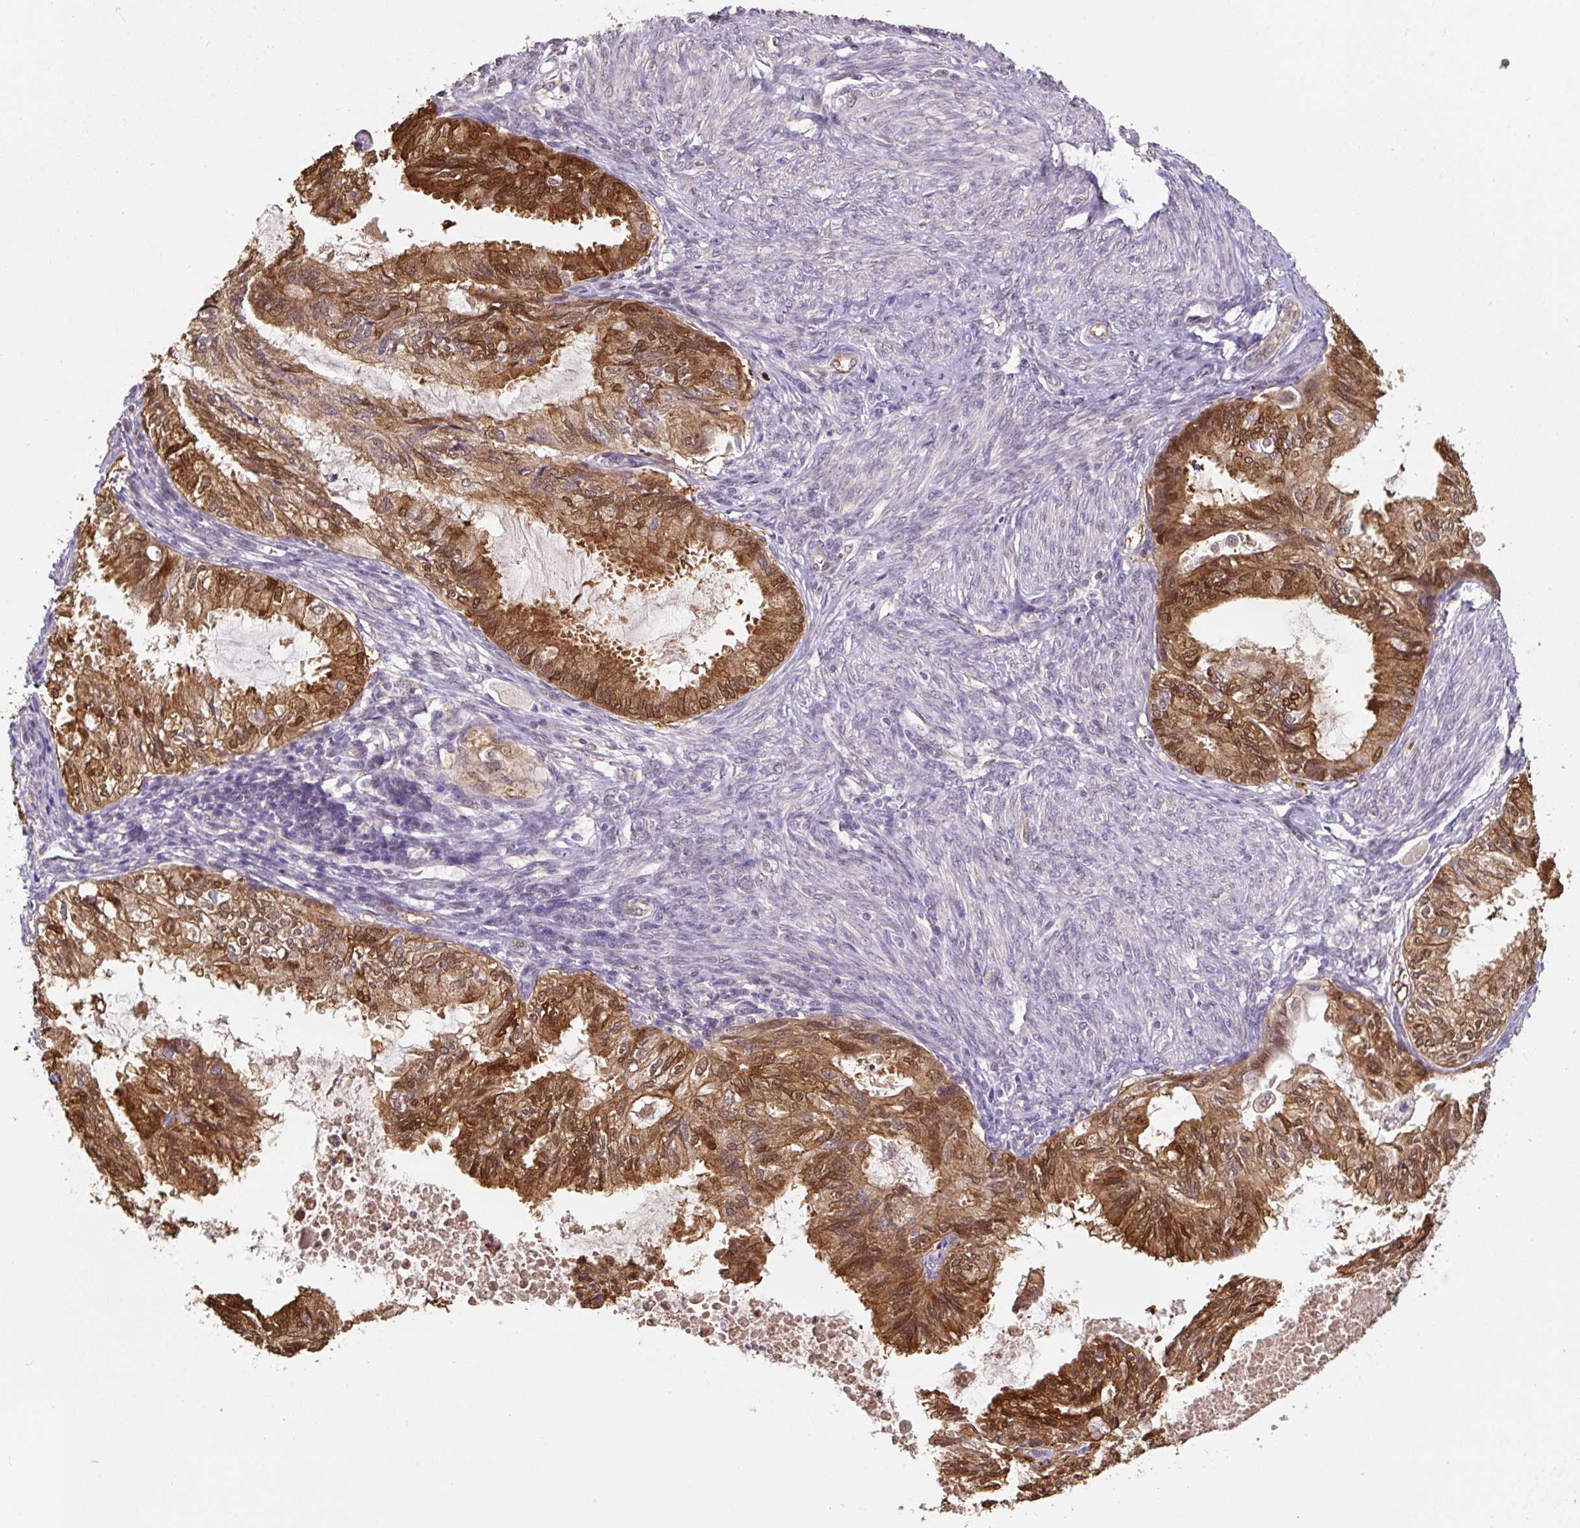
{"staining": {"intensity": "strong", "quantity": ">75%", "location": "cytoplasmic/membranous,nuclear"}, "tissue": "cervical cancer", "cell_type": "Tumor cells", "image_type": "cancer", "snomed": [{"axis": "morphology", "description": "Normal tissue, NOS"}, {"axis": "morphology", "description": "Adenocarcinoma, NOS"}, {"axis": "topography", "description": "Cervix"}, {"axis": "topography", "description": "Endometrium"}], "caption": "High-magnification brightfield microscopy of adenocarcinoma (cervical) stained with DAB (brown) and counterstained with hematoxylin (blue). tumor cells exhibit strong cytoplasmic/membranous and nuclear expression is identified in approximately>75% of cells.", "gene": "ASRGL1", "patient": {"sex": "female", "age": 86}}